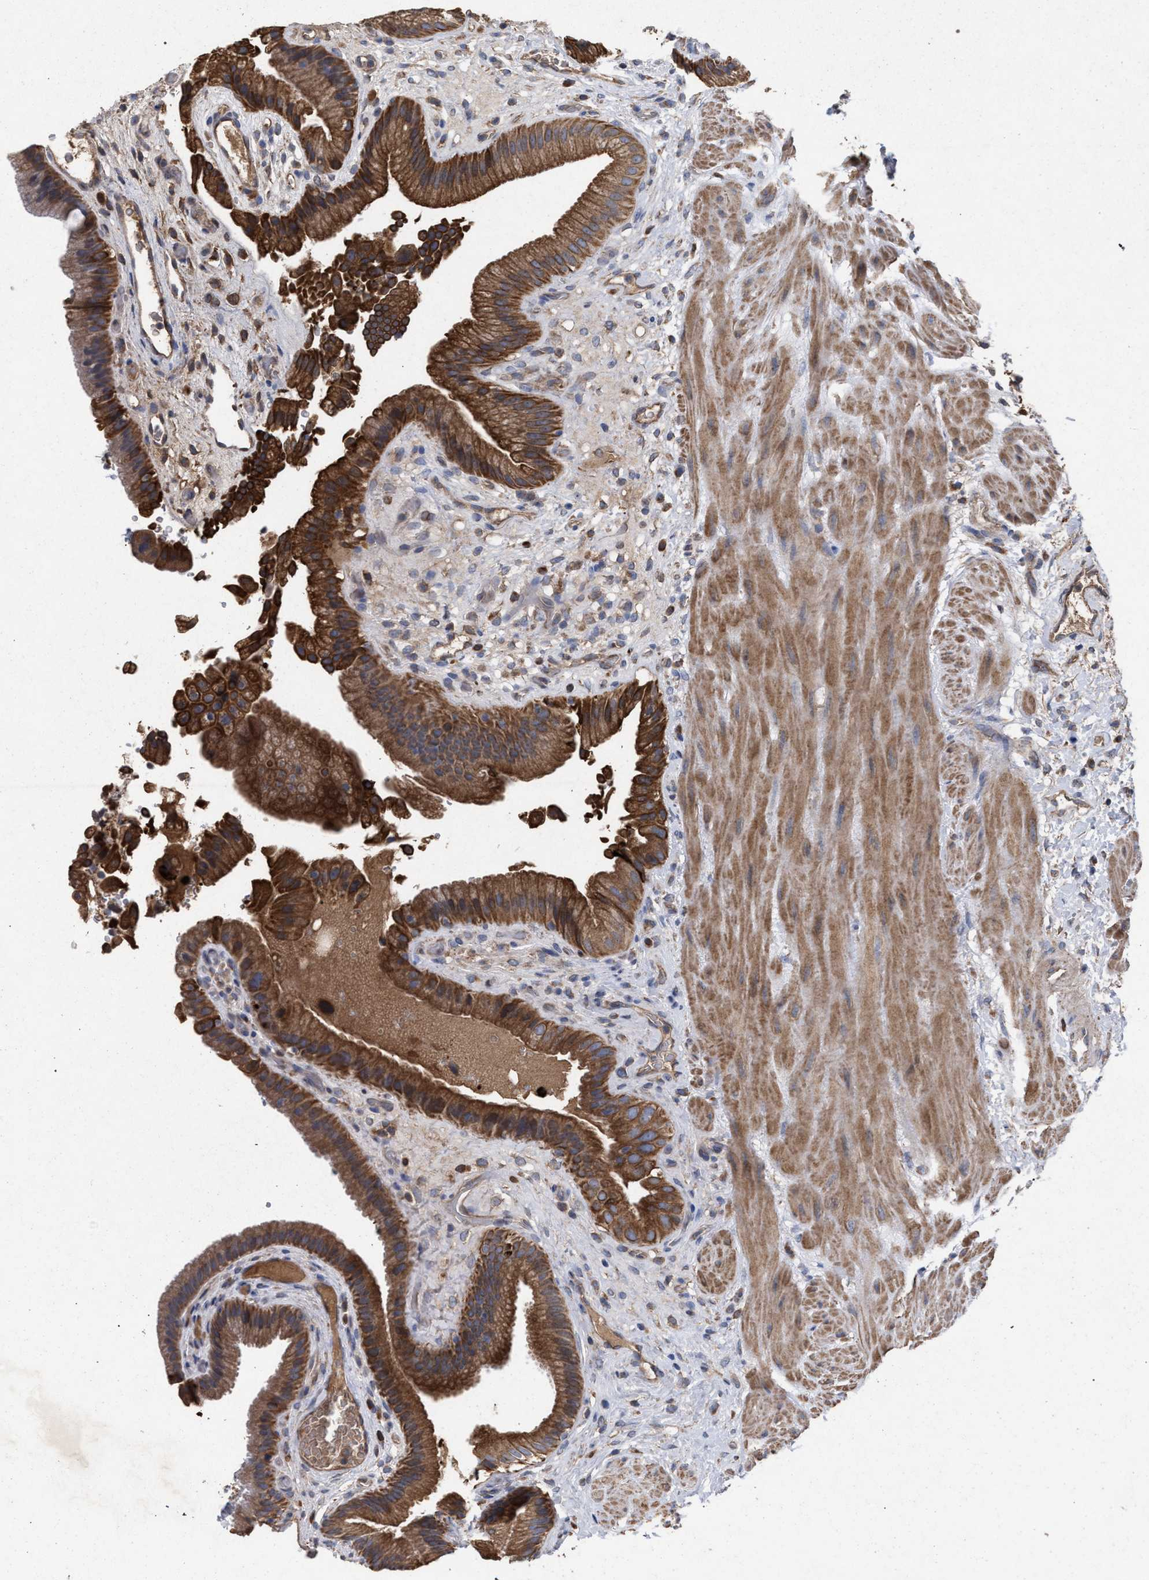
{"staining": {"intensity": "moderate", "quantity": ">75%", "location": "cytoplasmic/membranous"}, "tissue": "gallbladder", "cell_type": "Glandular cells", "image_type": "normal", "snomed": [{"axis": "morphology", "description": "Normal tissue, NOS"}, {"axis": "topography", "description": "Gallbladder"}], "caption": "Protein expression analysis of unremarkable gallbladder displays moderate cytoplasmic/membranous expression in about >75% of glandular cells.", "gene": "BCL2L12", "patient": {"sex": "male", "age": 49}}